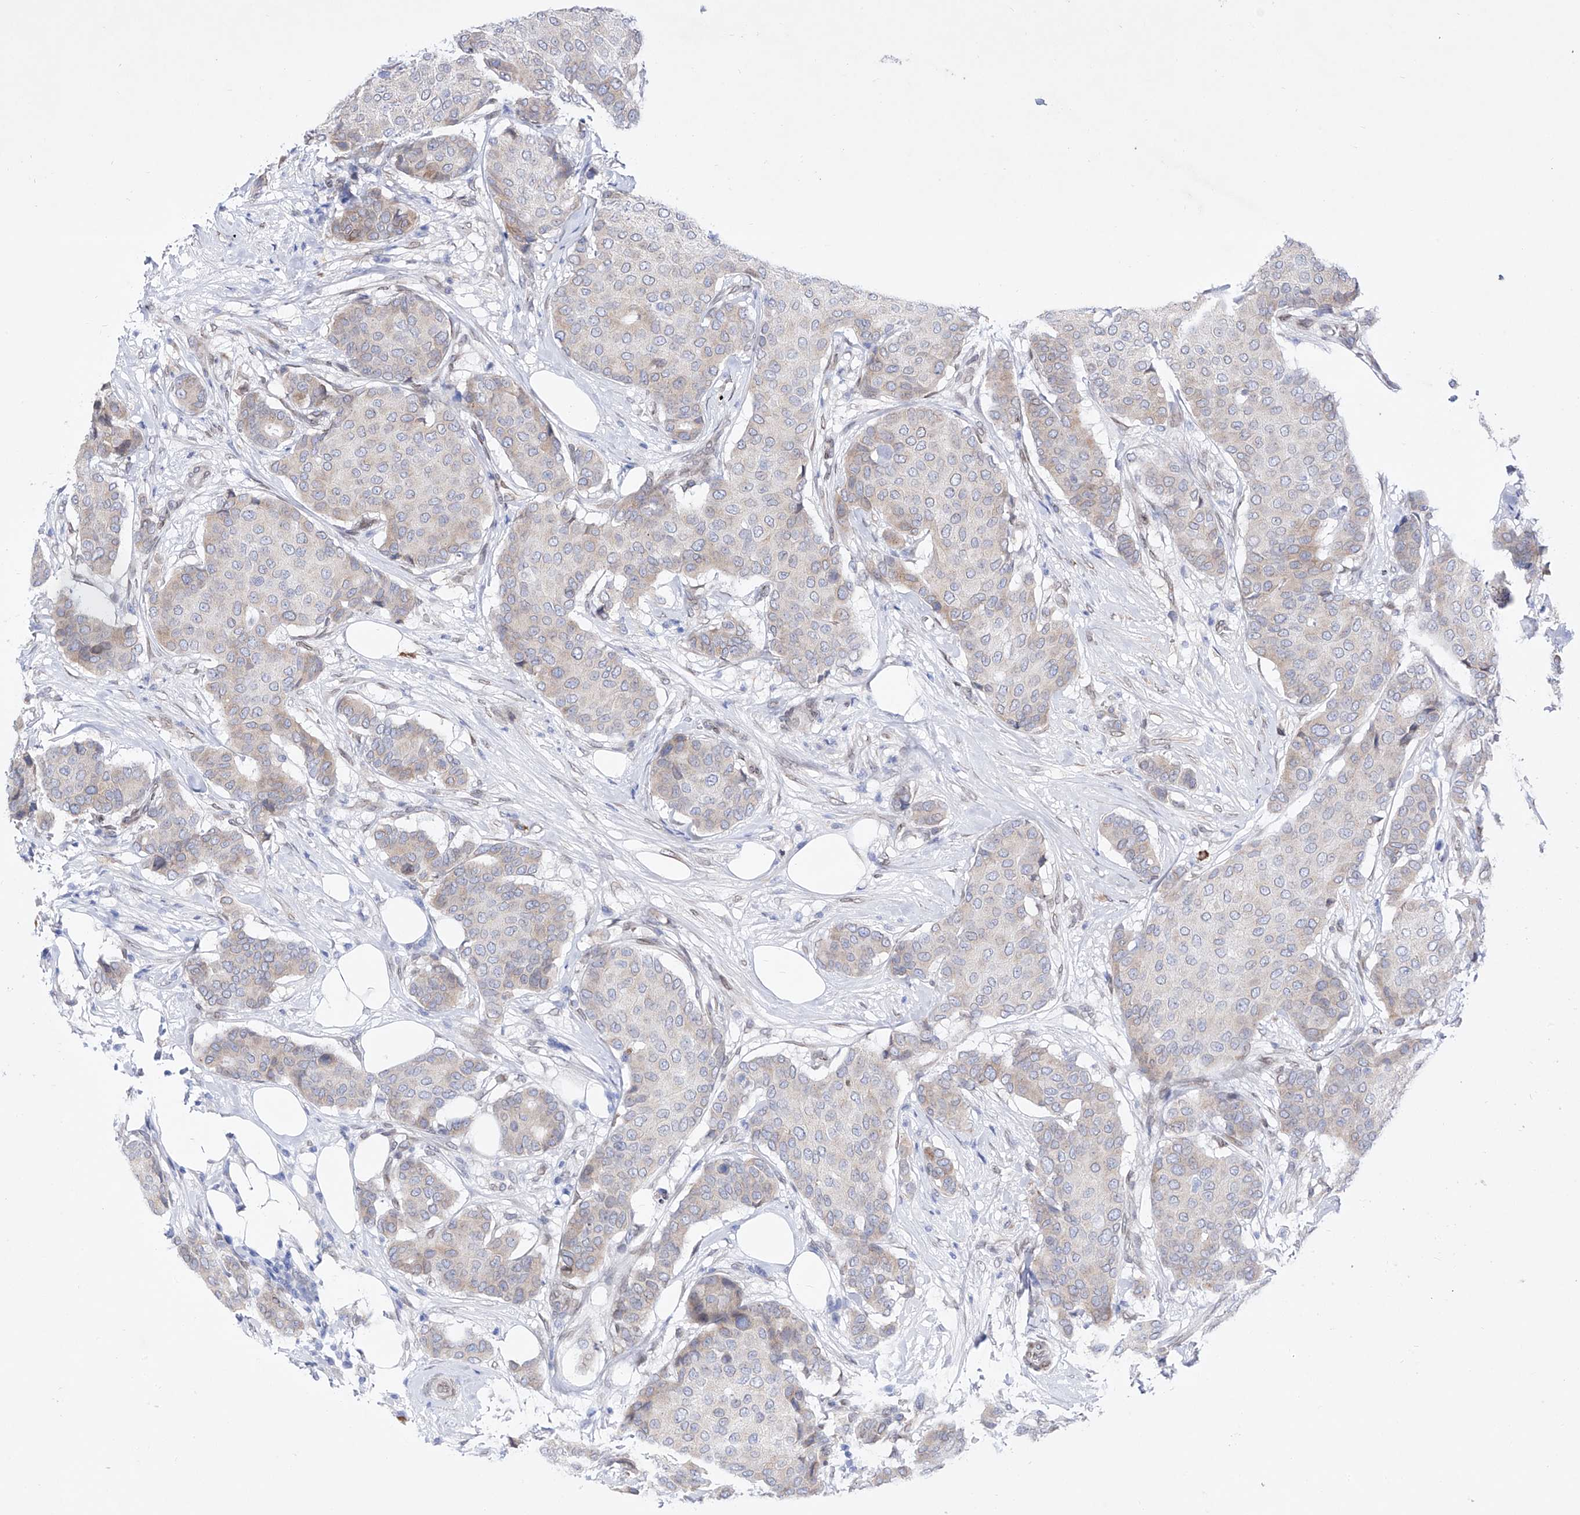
{"staining": {"intensity": "negative", "quantity": "none", "location": "none"}, "tissue": "breast cancer", "cell_type": "Tumor cells", "image_type": "cancer", "snomed": [{"axis": "morphology", "description": "Duct carcinoma"}, {"axis": "topography", "description": "Breast"}], "caption": "Image shows no significant protein expression in tumor cells of breast cancer (invasive ductal carcinoma). (DAB (3,3'-diaminobenzidine) IHC, high magnification).", "gene": "LCLAT1", "patient": {"sex": "female", "age": 75}}